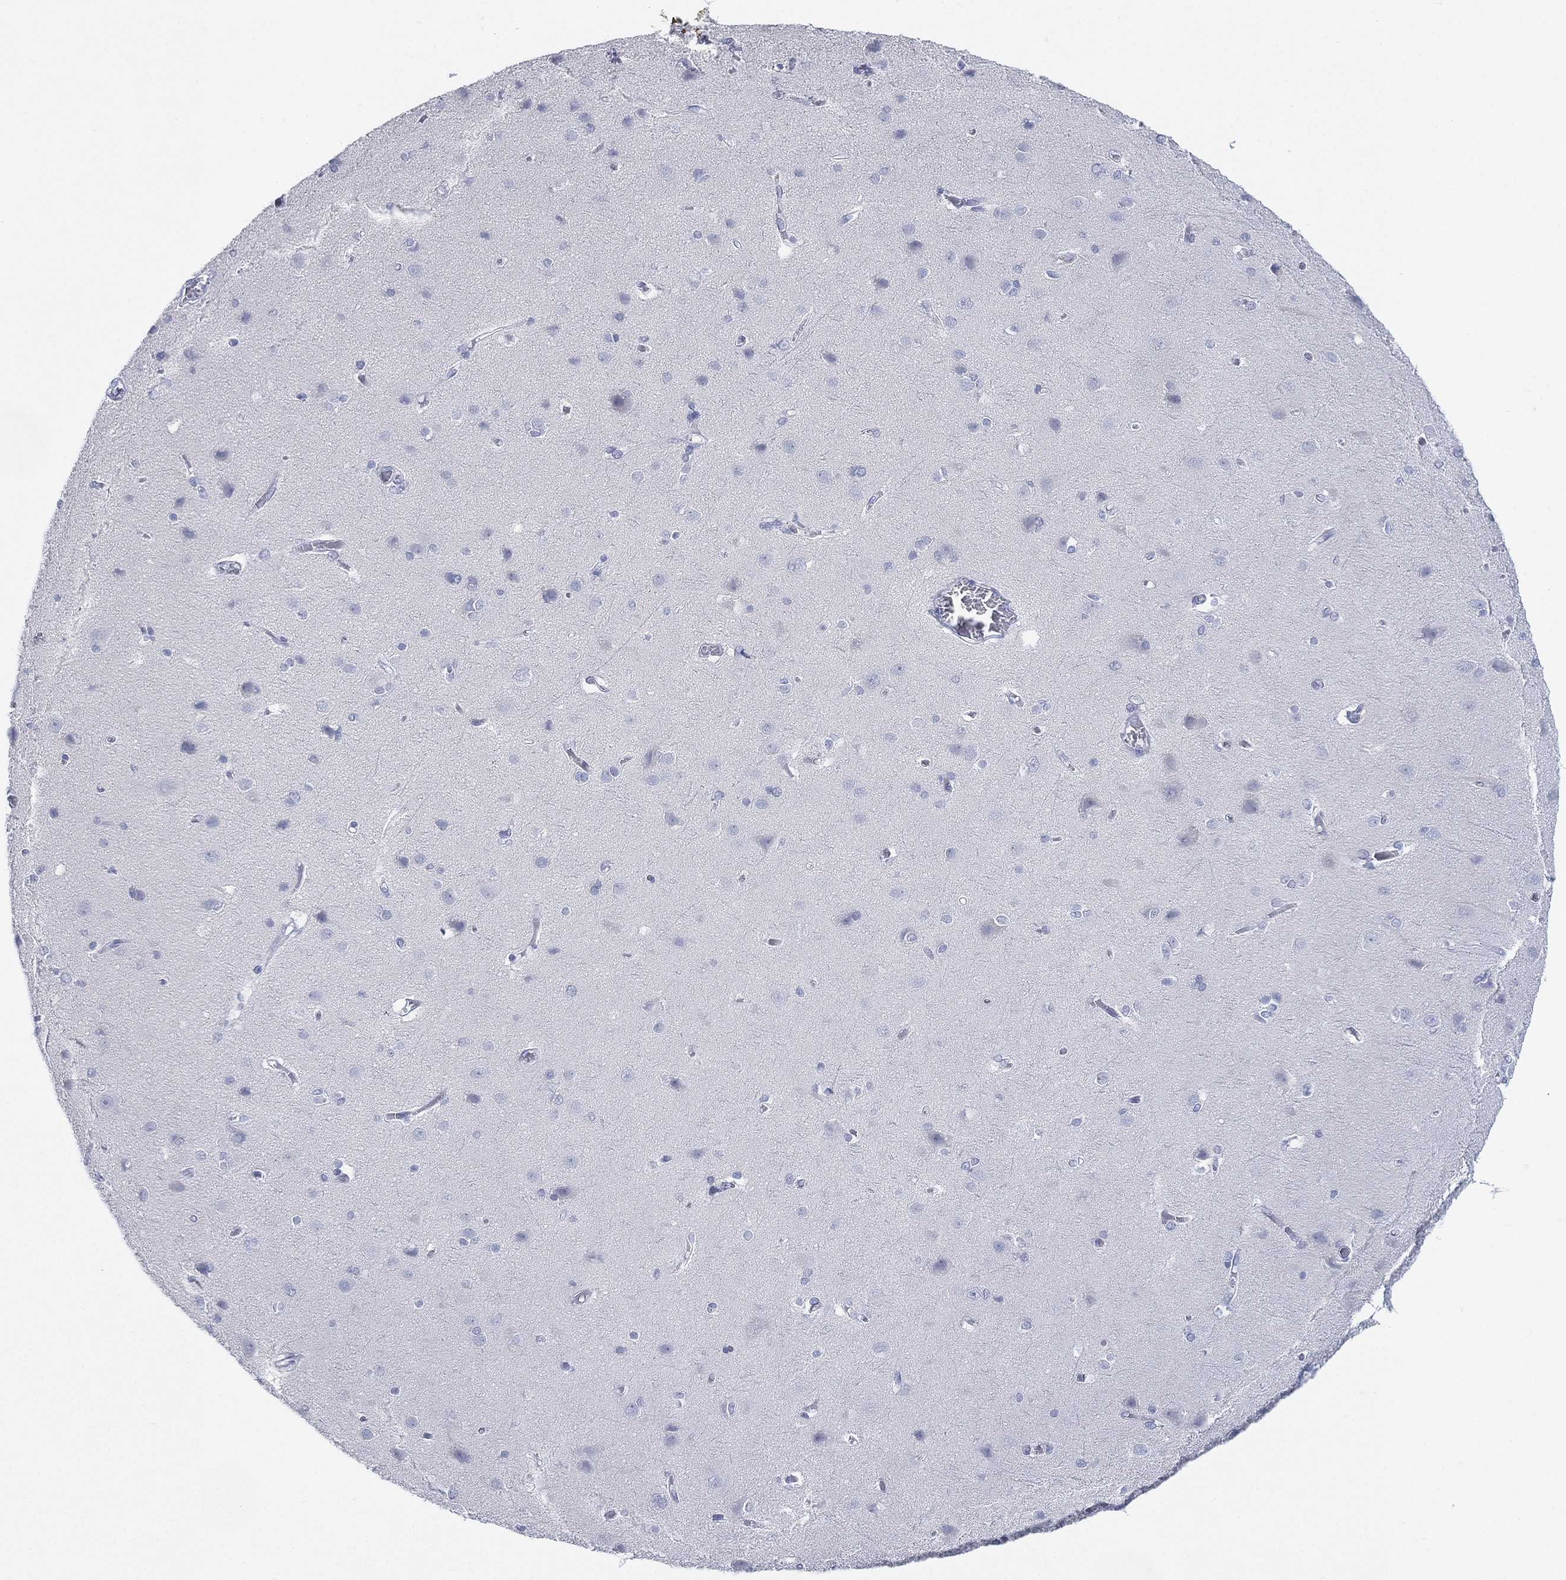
{"staining": {"intensity": "negative", "quantity": "none", "location": "none"}, "tissue": "cerebral cortex", "cell_type": "Endothelial cells", "image_type": "normal", "snomed": [{"axis": "morphology", "description": "Normal tissue, NOS"}, {"axis": "topography", "description": "Cerebral cortex"}], "caption": "This is an immunohistochemistry micrograph of normal cerebral cortex. There is no positivity in endothelial cells.", "gene": "SEPTIN1", "patient": {"sex": "male", "age": 37}}